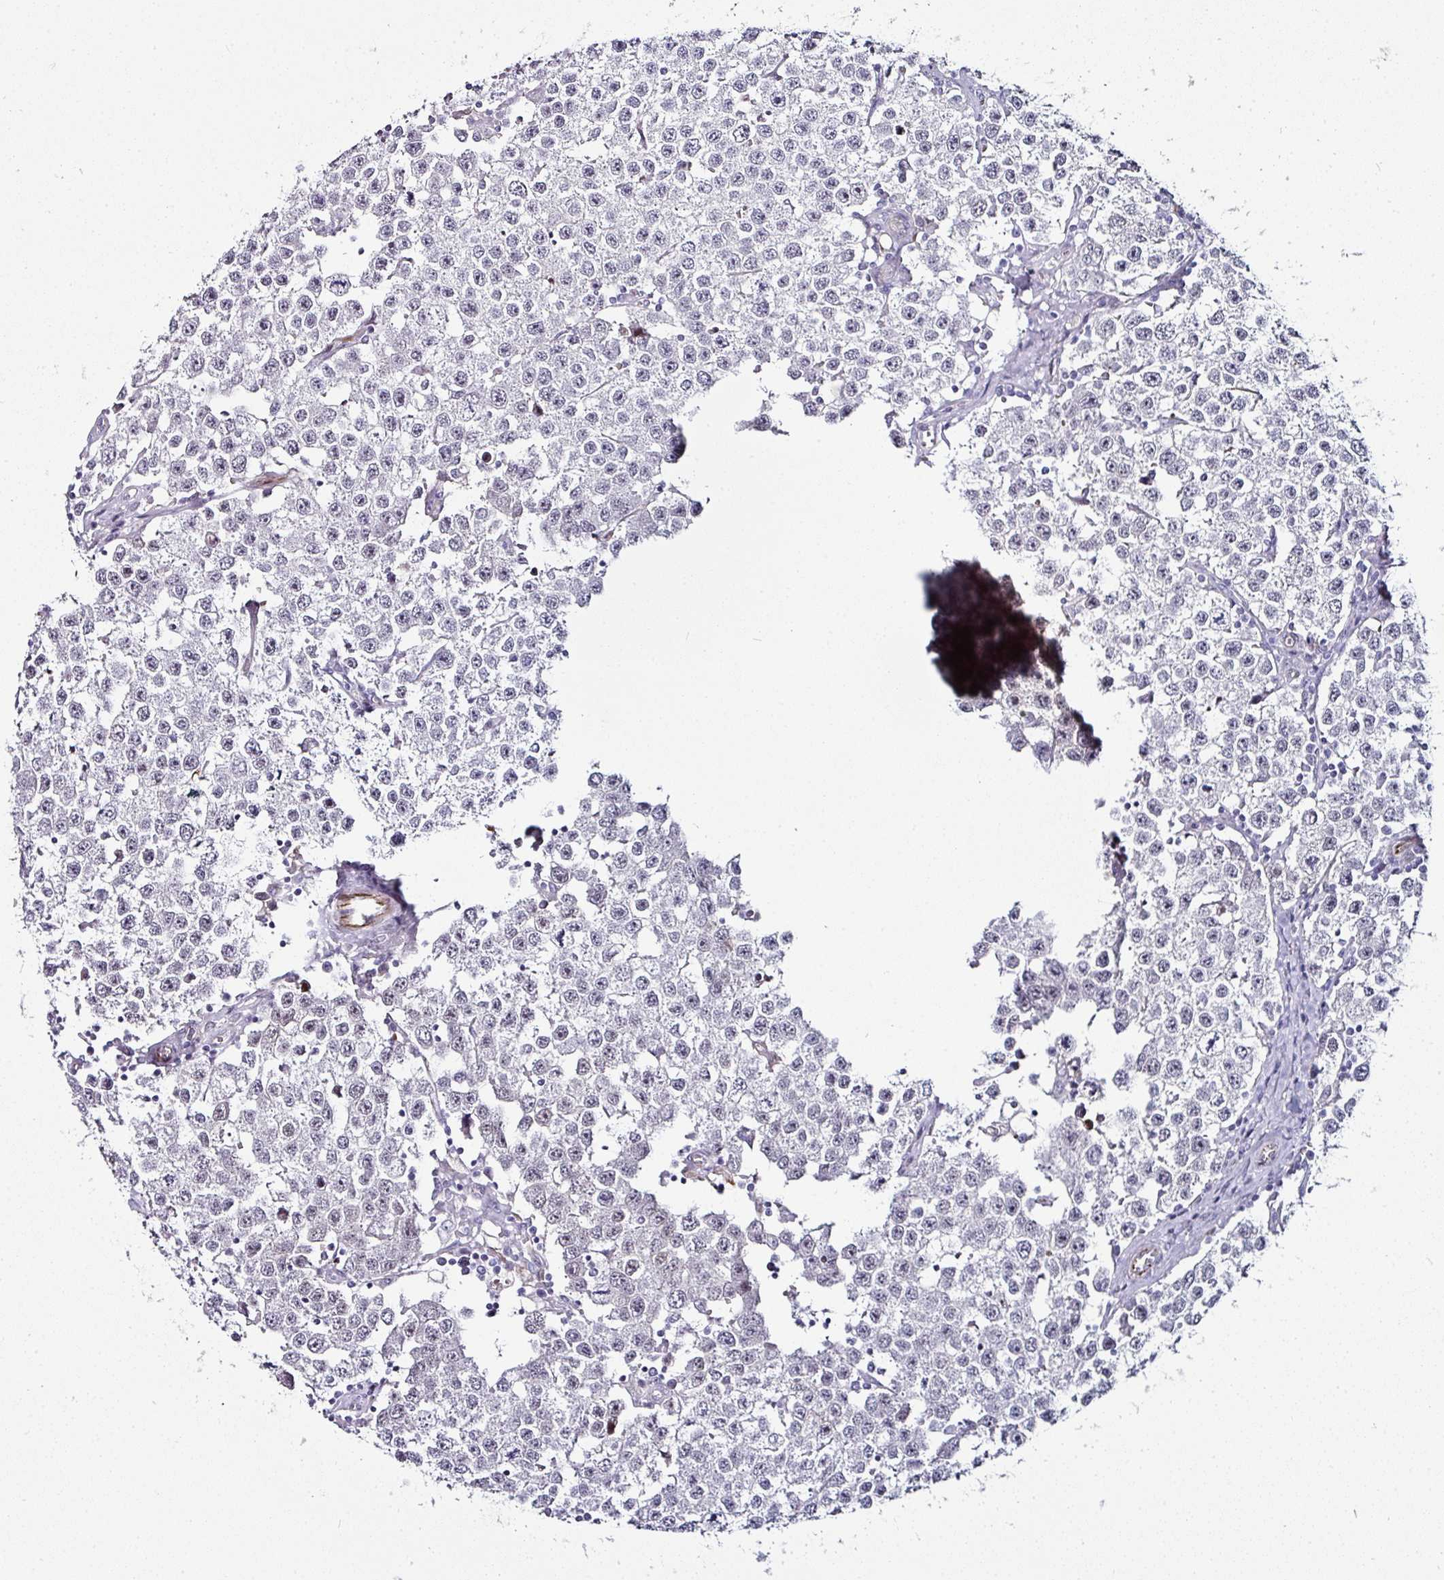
{"staining": {"intensity": "negative", "quantity": "none", "location": "none"}, "tissue": "testis cancer", "cell_type": "Tumor cells", "image_type": "cancer", "snomed": [{"axis": "morphology", "description": "Seminoma, NOS"}, {"axis": "topography", "description": "Testis"}], "caption": "Immunohistochemistry micrograph of human testis seminoma stained for a protein (brown), which exhibits no expression in tumor cells.", "gene": "TMPRSS9", "patient": {"sex": "male", "age": 34}}